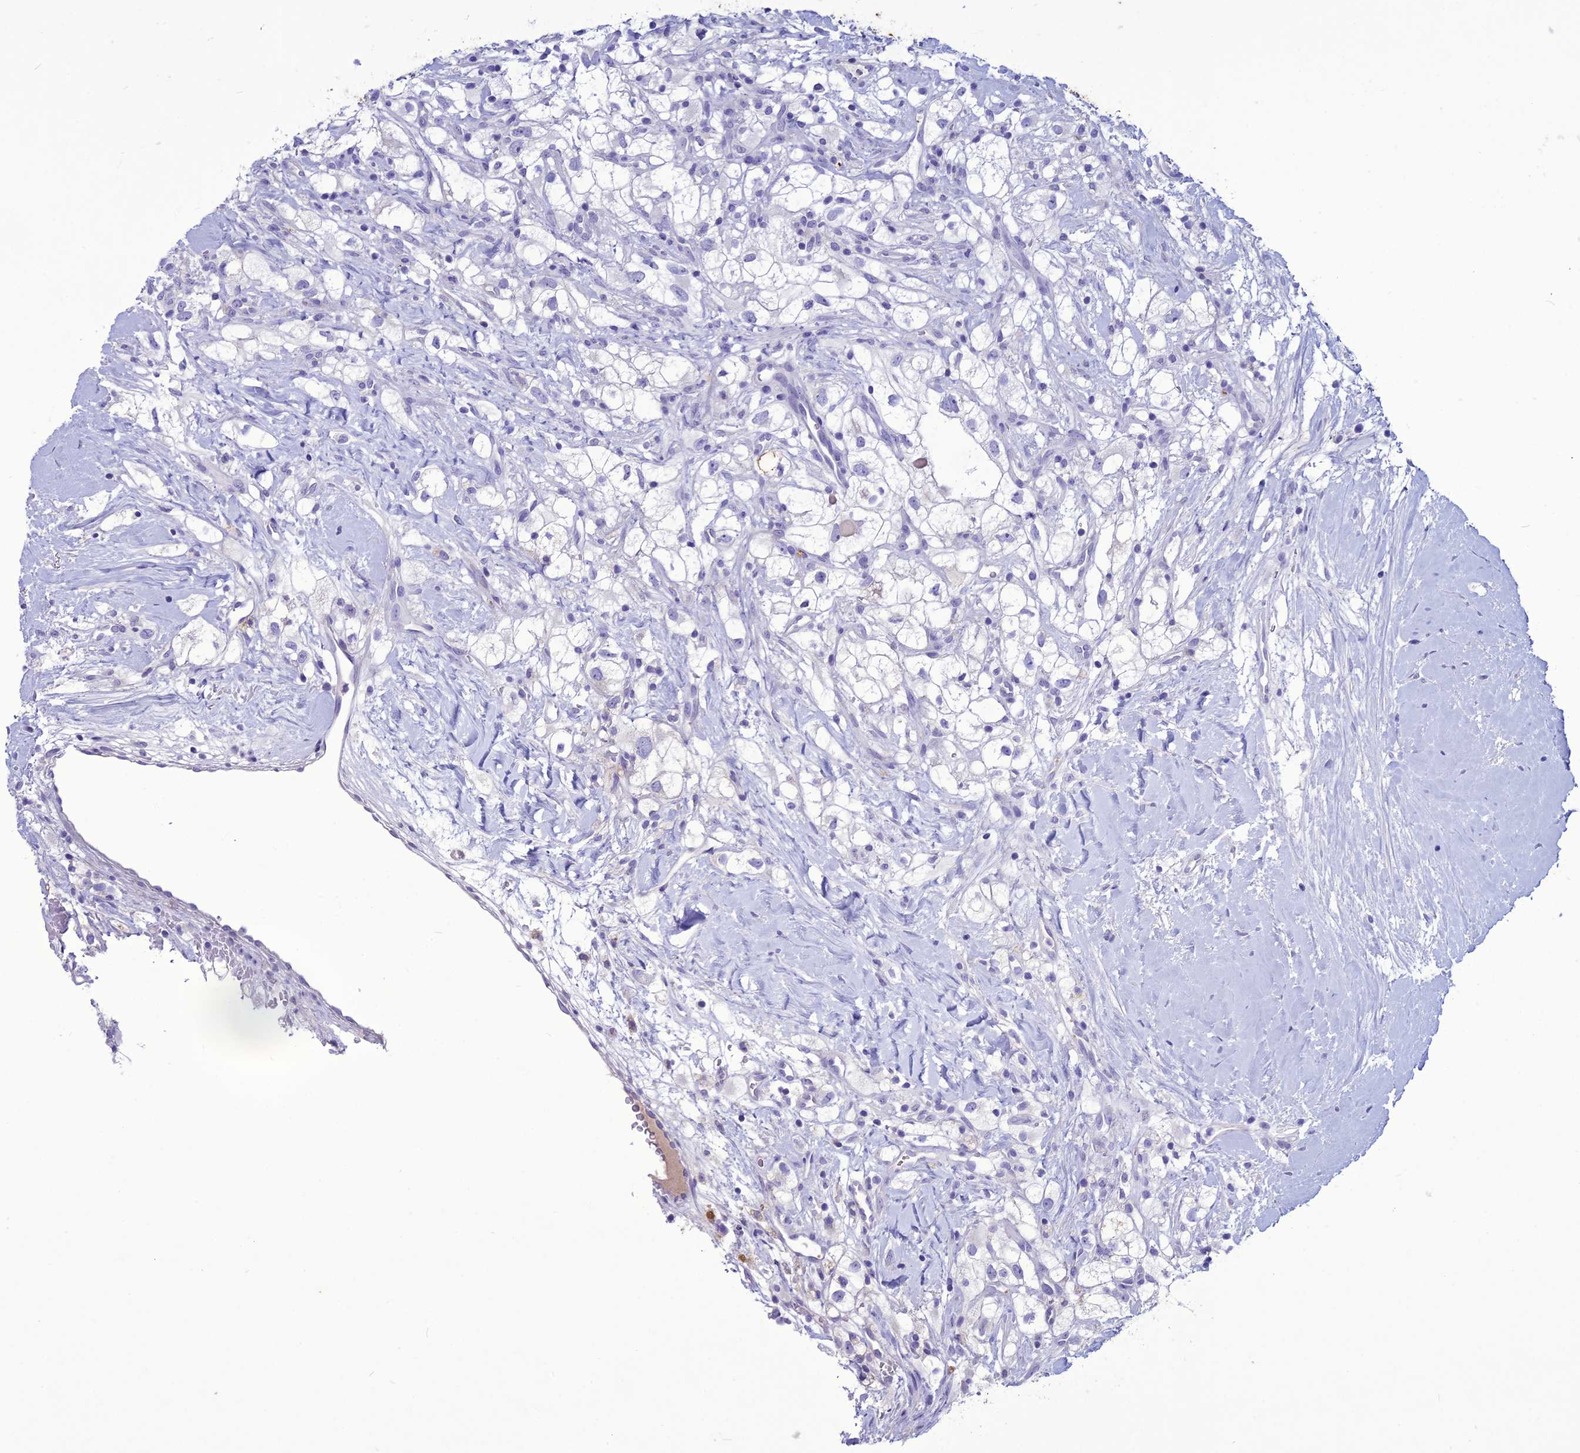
{"staining": {"intensity": "negative", "quantity": "none", "location": "none"}, "tissue": "renal cancer", "cell_type": "Tumor cells", "image_type": "cancer", "snomed": [{"axis": "morphology", "description": "Adenocarcinoma, NOS"}, {"axis": "topography", "description": "Kidney"}], "caption": "Immunohistochemistry (IHC) of renal cancer (adenocarcinoma) shows no expression in tumor cells.", "gene": "CLEC2L", "patient": {"sex": "male", "age": 59}}